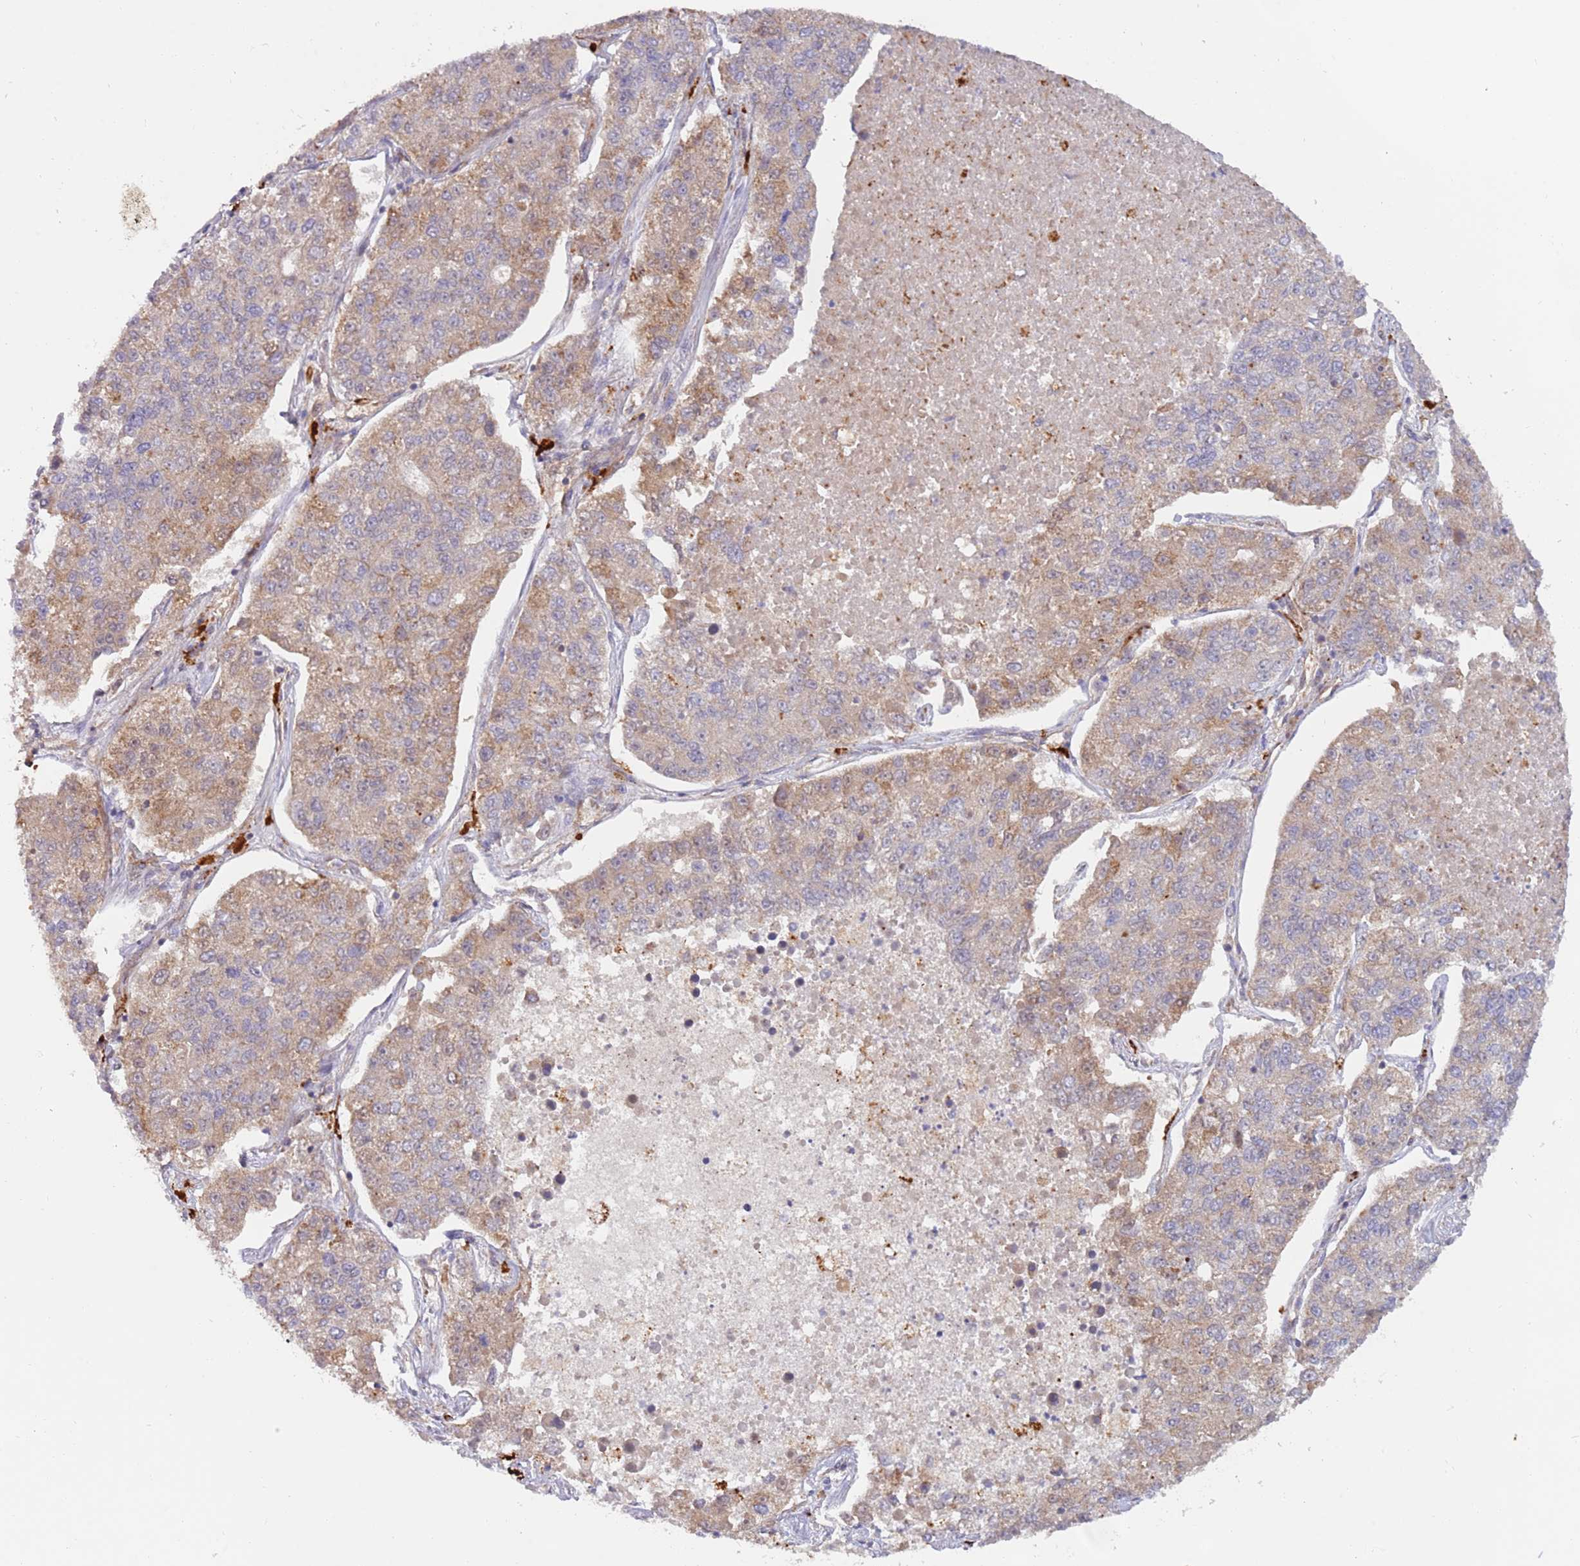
{"staining": {"intensity": "weak", "quantity": "25%-75%", "location": "cytoplasmic/membranous"}, "tissue": "lung cancer", "cell_type": "Tumor cells", "image_type": "cancer", "snomed": [{"axis": "morphology", "description": "Adenocarcinoma, NOS"}, {"axis": "topography", "description": "Lung"}], "caption": "Immunohistochemical staining of lung cancer reveals low levels of weak cytoplasmic/membranous expression in approximately 25%-75% of tumor cells.", "gene": "GUK1", "patient": {"sex": "male", "age": 49}}